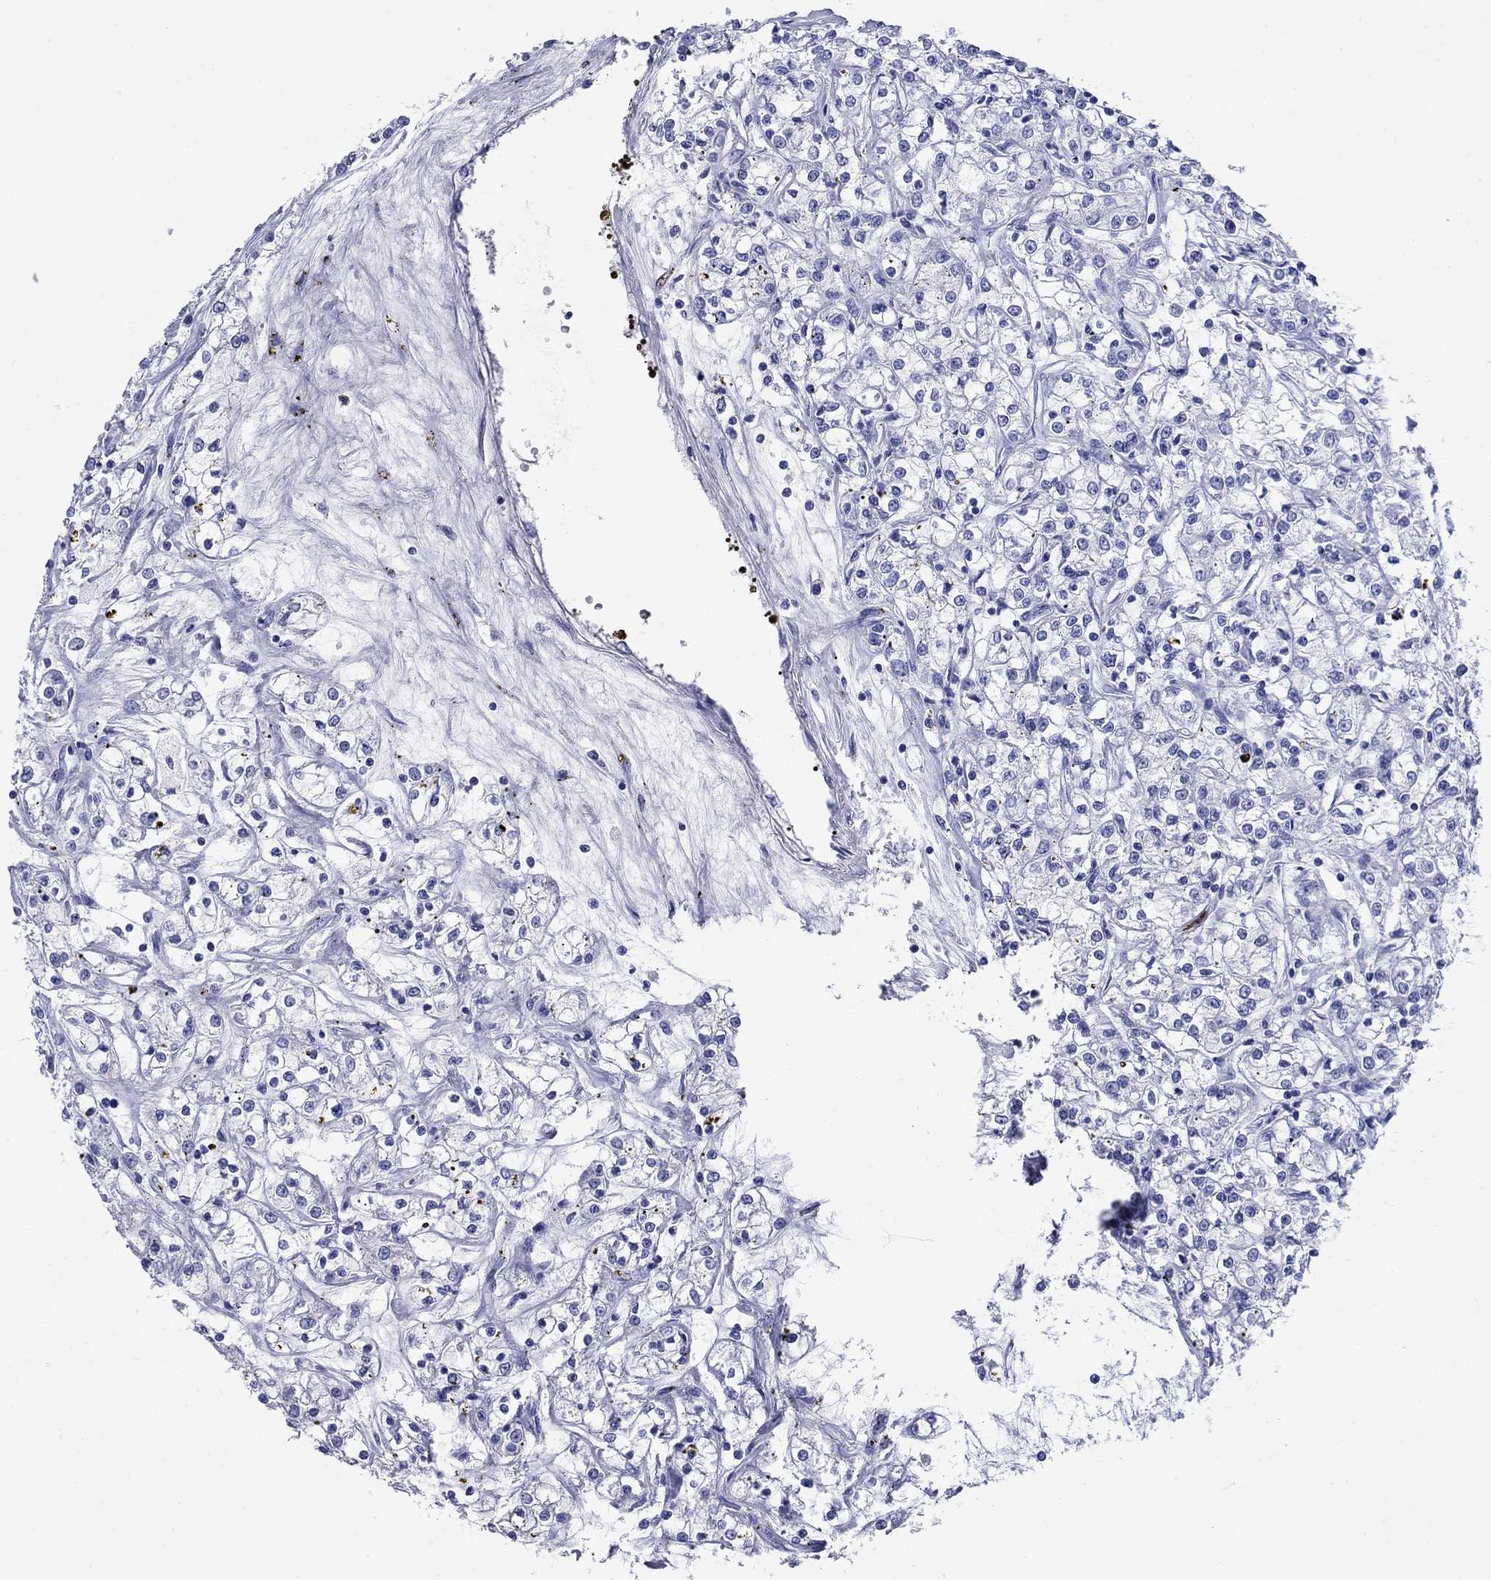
{"staining": {"intensity": "negative", "quantity": "none", "location": "none"}, "tissue": "renal cancer", "cell_type": "Tumor cells", "image_type": "cancer", "snomed": [{"axis": "morphology", "description": "Adenocarcinoma, NOS"}, {"axis": "topography", "description": "Kidney"}], "caption": "This is a histopathology image of IHC staining of renal cancer, which shows no staining in tumor cells. (Stains: DAB (3,3'-diaminobenzidine) immunohistochemistry (IHC) with hematoxylin counter stain, Microscopy: brightfield microscopy at high magnification).", "gene": "AZU1", "patient": {"sex": "female", "age": 59}}